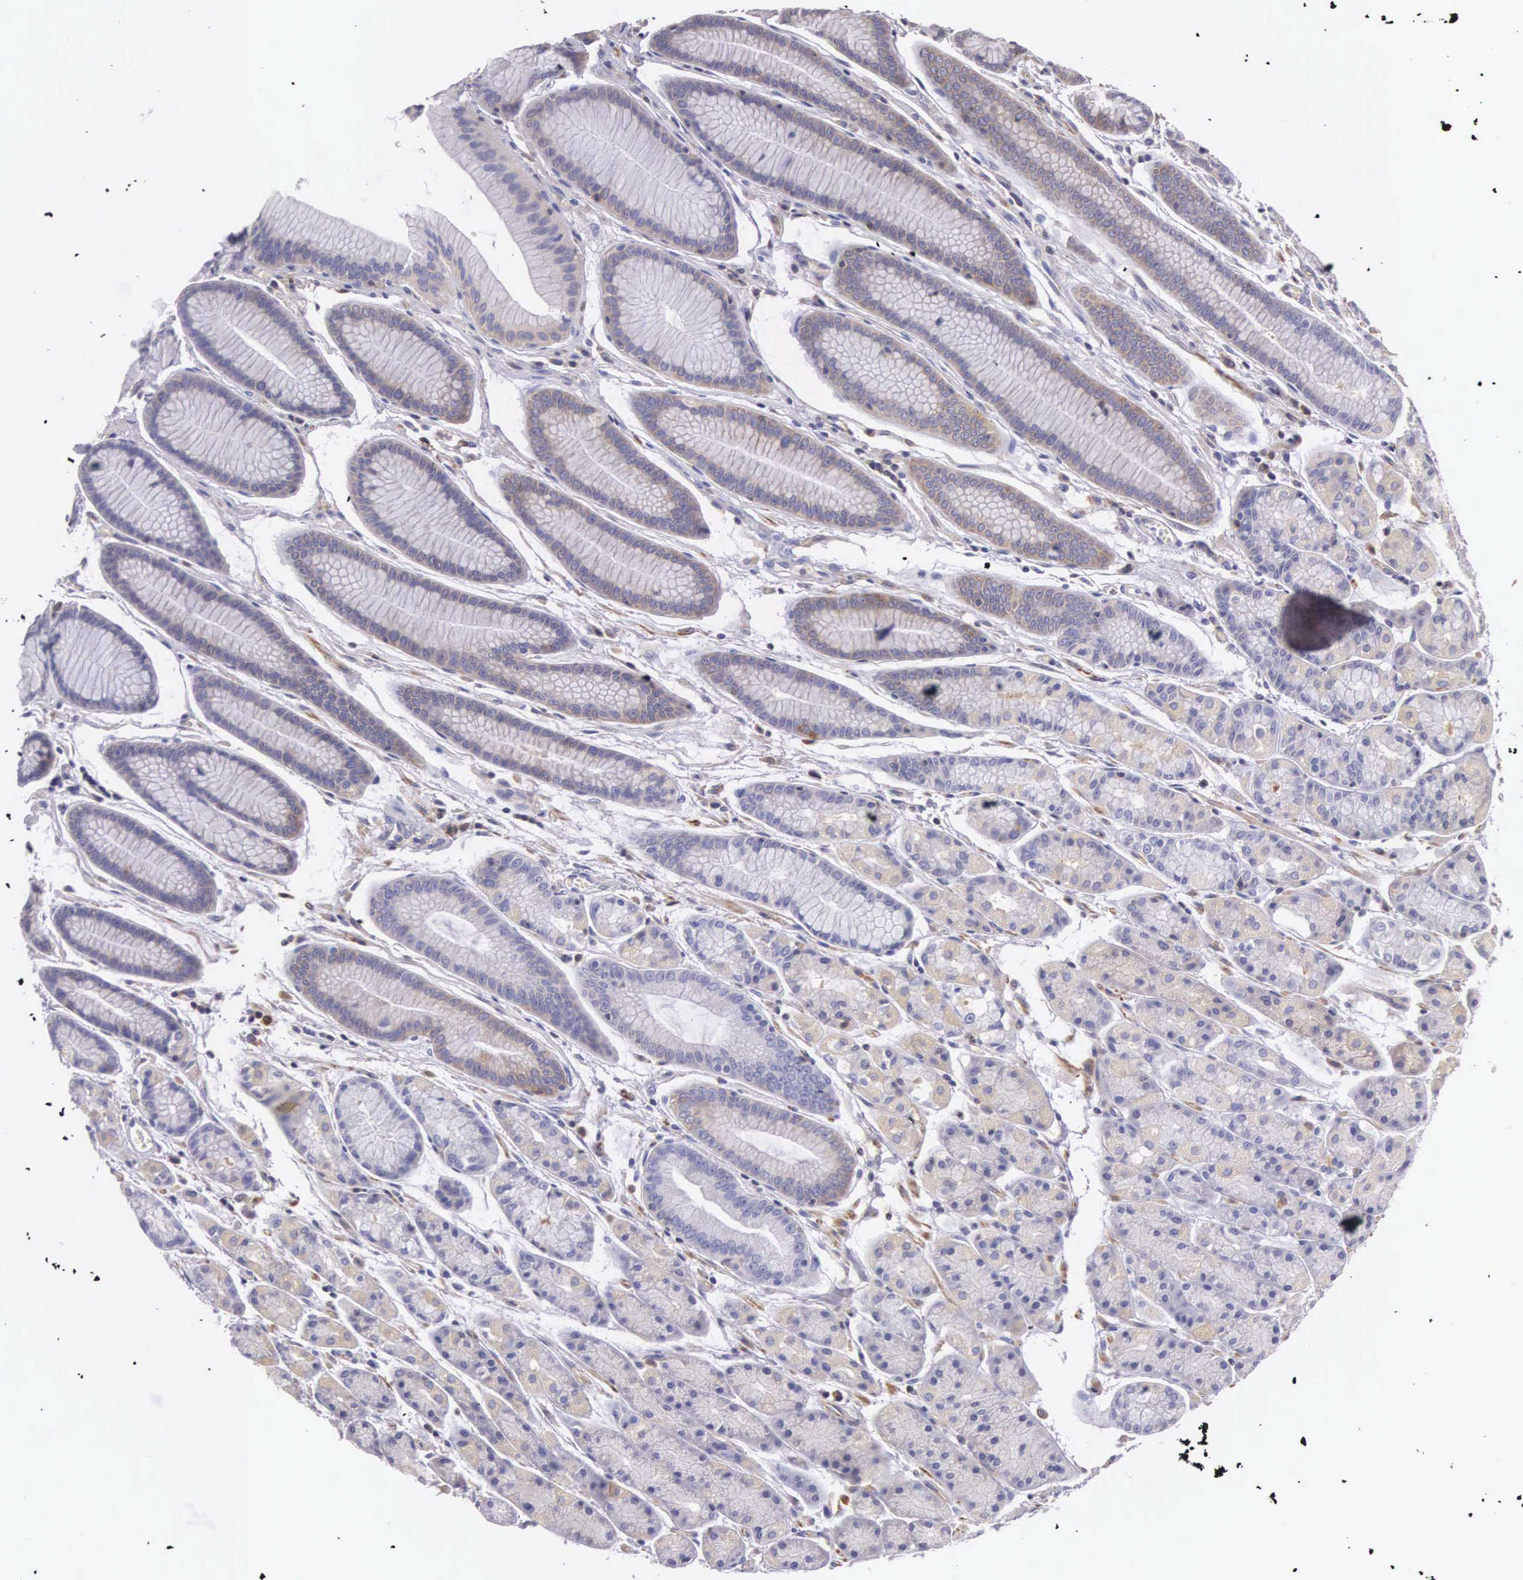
{"staining": {"intensity": "negative", "quantity": "none", "location": "none"}, "tissue": "stomach", "cell_type": "Glandular cells", "image_type": "normal", "snomed": [{"axis": "morphology", "description": "Normal tissue, NOS"}, {"axis": "topography", "description": "Stomach, upper"}], "caption": "Immunohistochemistry micrograph of unremarkable stomach: stomach stained with DAB exhibits no significant protein positivity in glandular cells.", "gene": "OSBPL3", "patient": {"sex": "male", "age": 72}}